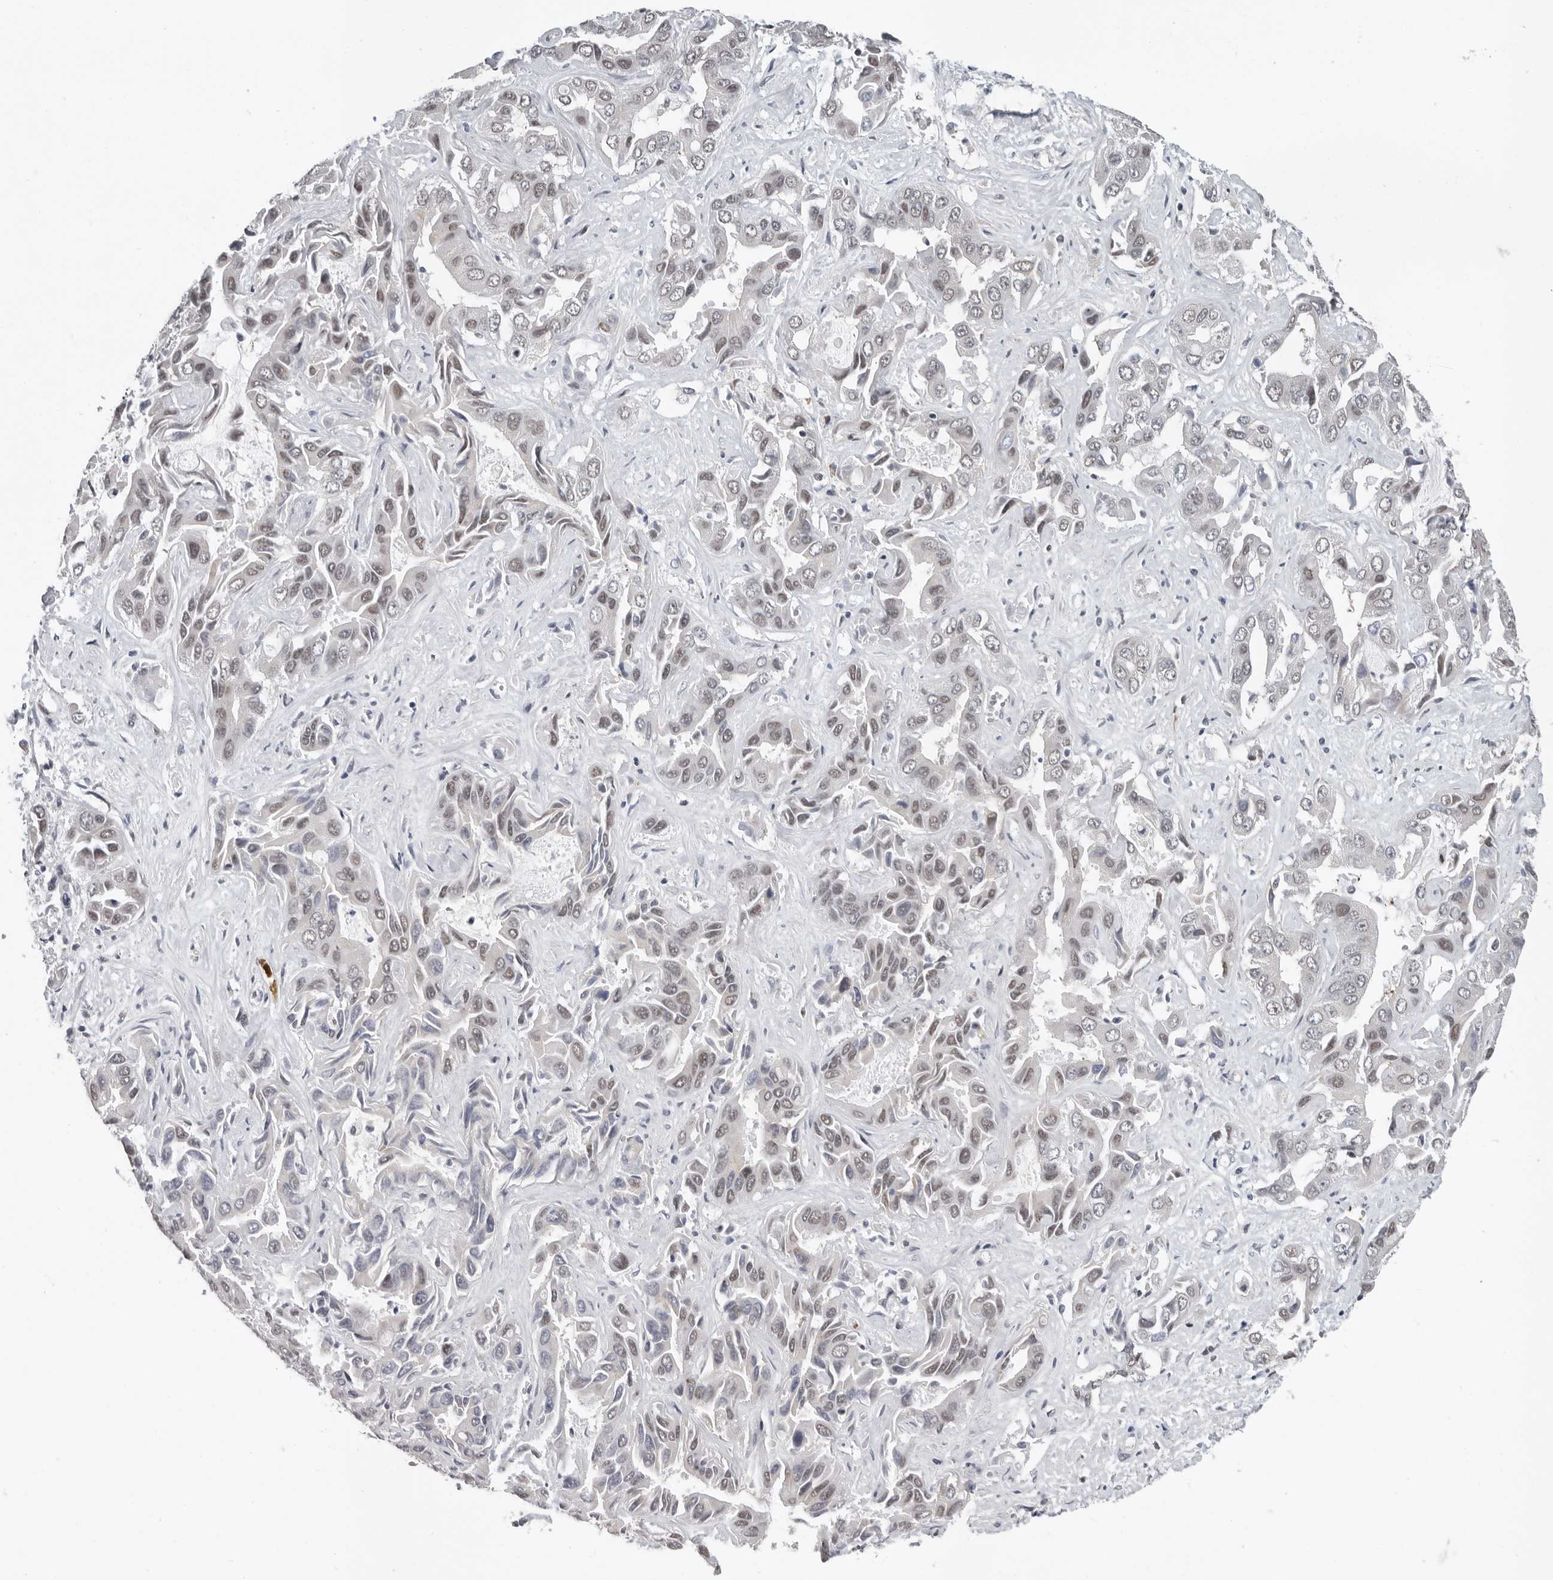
{"staining": {"intensity": "weak", "quantity": "<25%", "location": "nuclear"}, "tissue": "liver cancer", "cell_type": "Tumor cells", "image_type": "cancer", "snomed": [{"axis": "morphology", "description": "Cholangiocarcinoma"}, {"axis": "topography", "description": "Liver"}], "caption": "A photomicrograph of liver cholangiocarcinoma stained for a protein exhibits no brown staining in tumor cells.", "gene": "RALGPS2", "patient": {"sex": "female", "age": 52}}